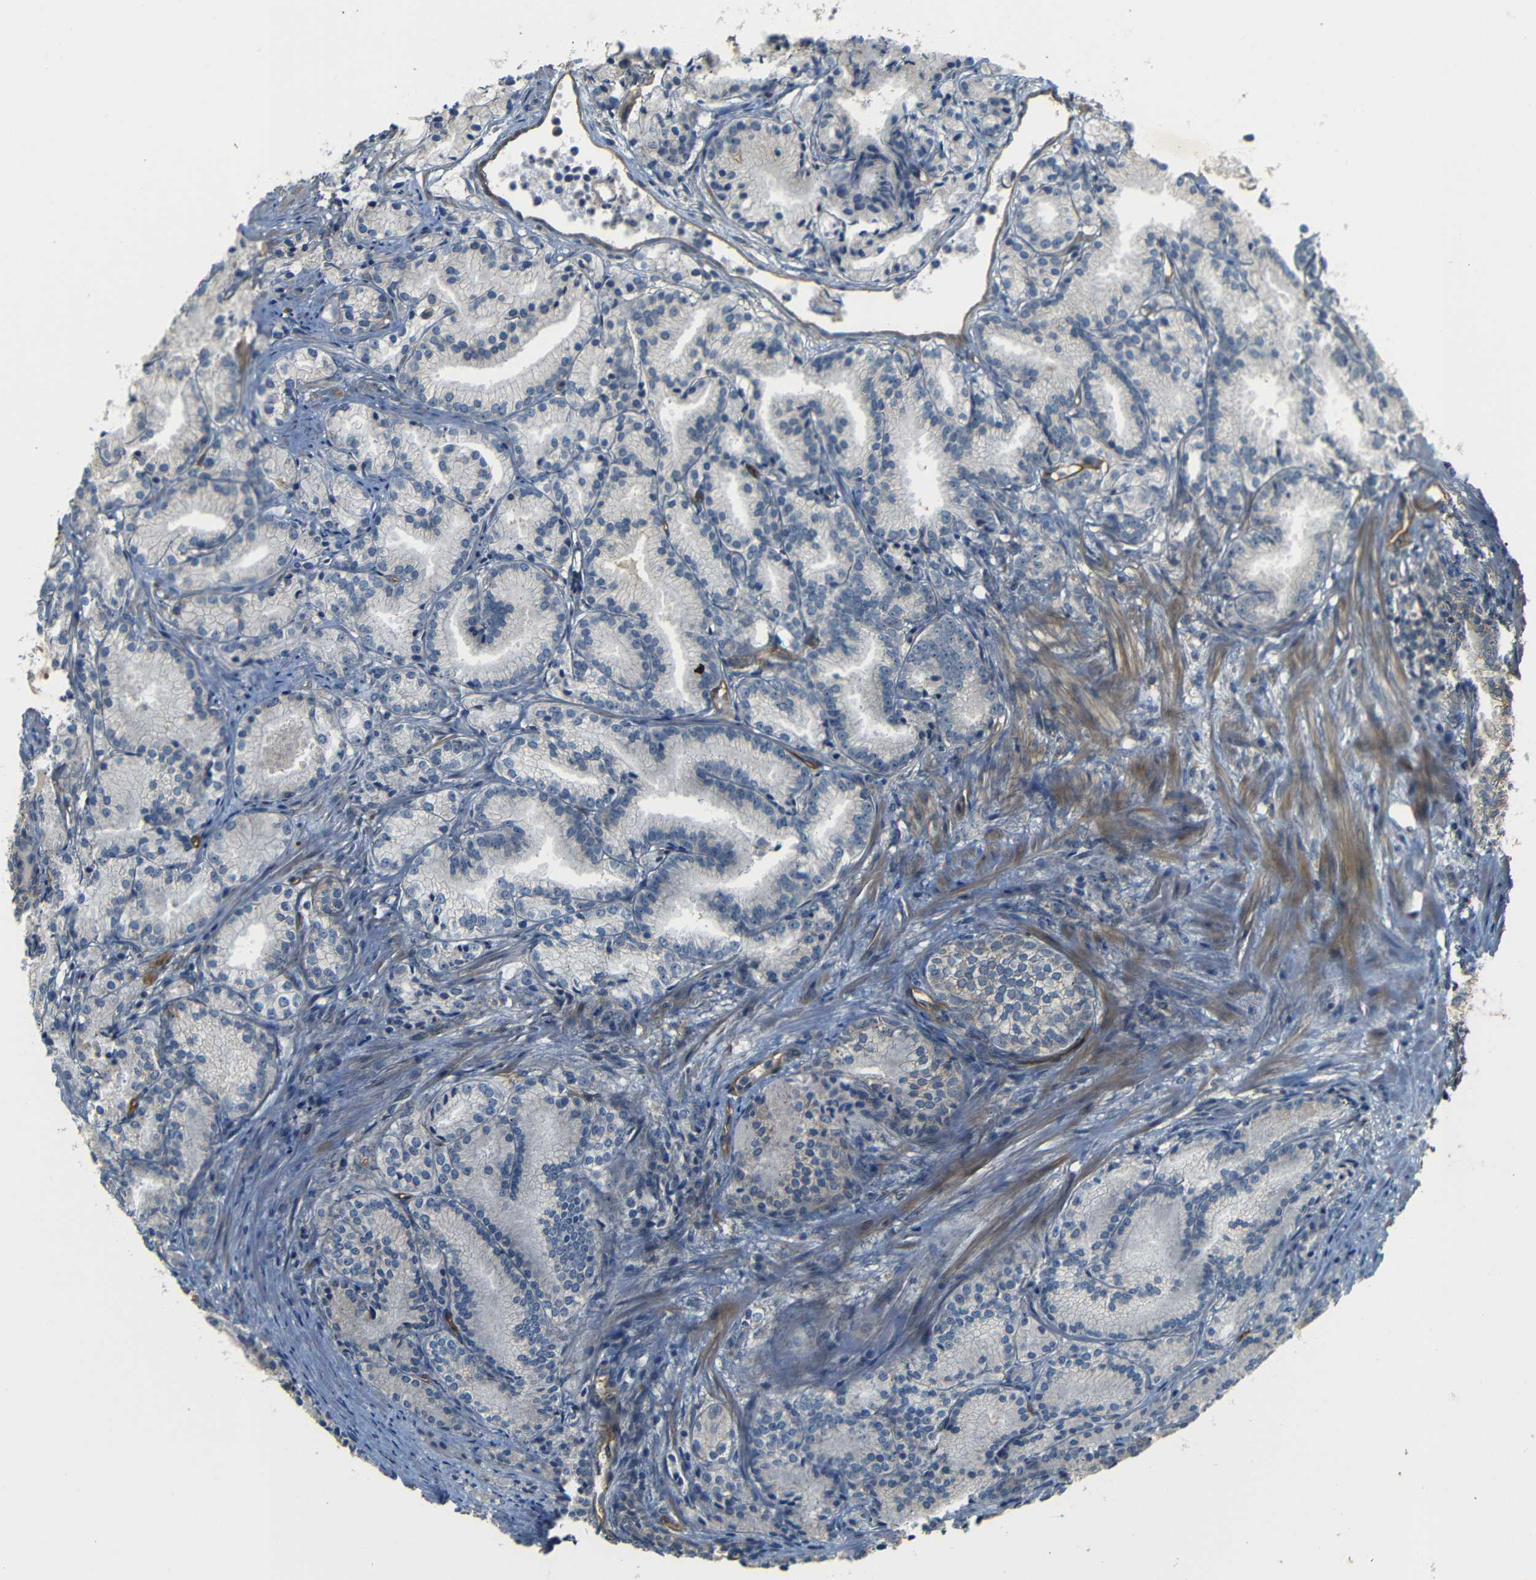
{"staining": {"intensity": "negative", "quantity": "none", "location": "none"}, "tissue": "prostate cancer", "cell_type": "Tumor cells", "image_type": "cancer", "snomed": [{"axis": "morphology", "description": "Adenocarcinoma, Low grade"}, {"axis": "topography", "description": "Prostate"}], "caption": "The immunohistochemistry (IHC) image has no significant expression in tumor cells of prostate cancer tissue.", "gene": "RELL1", "patient": {"sex": "male", "age": 72}}